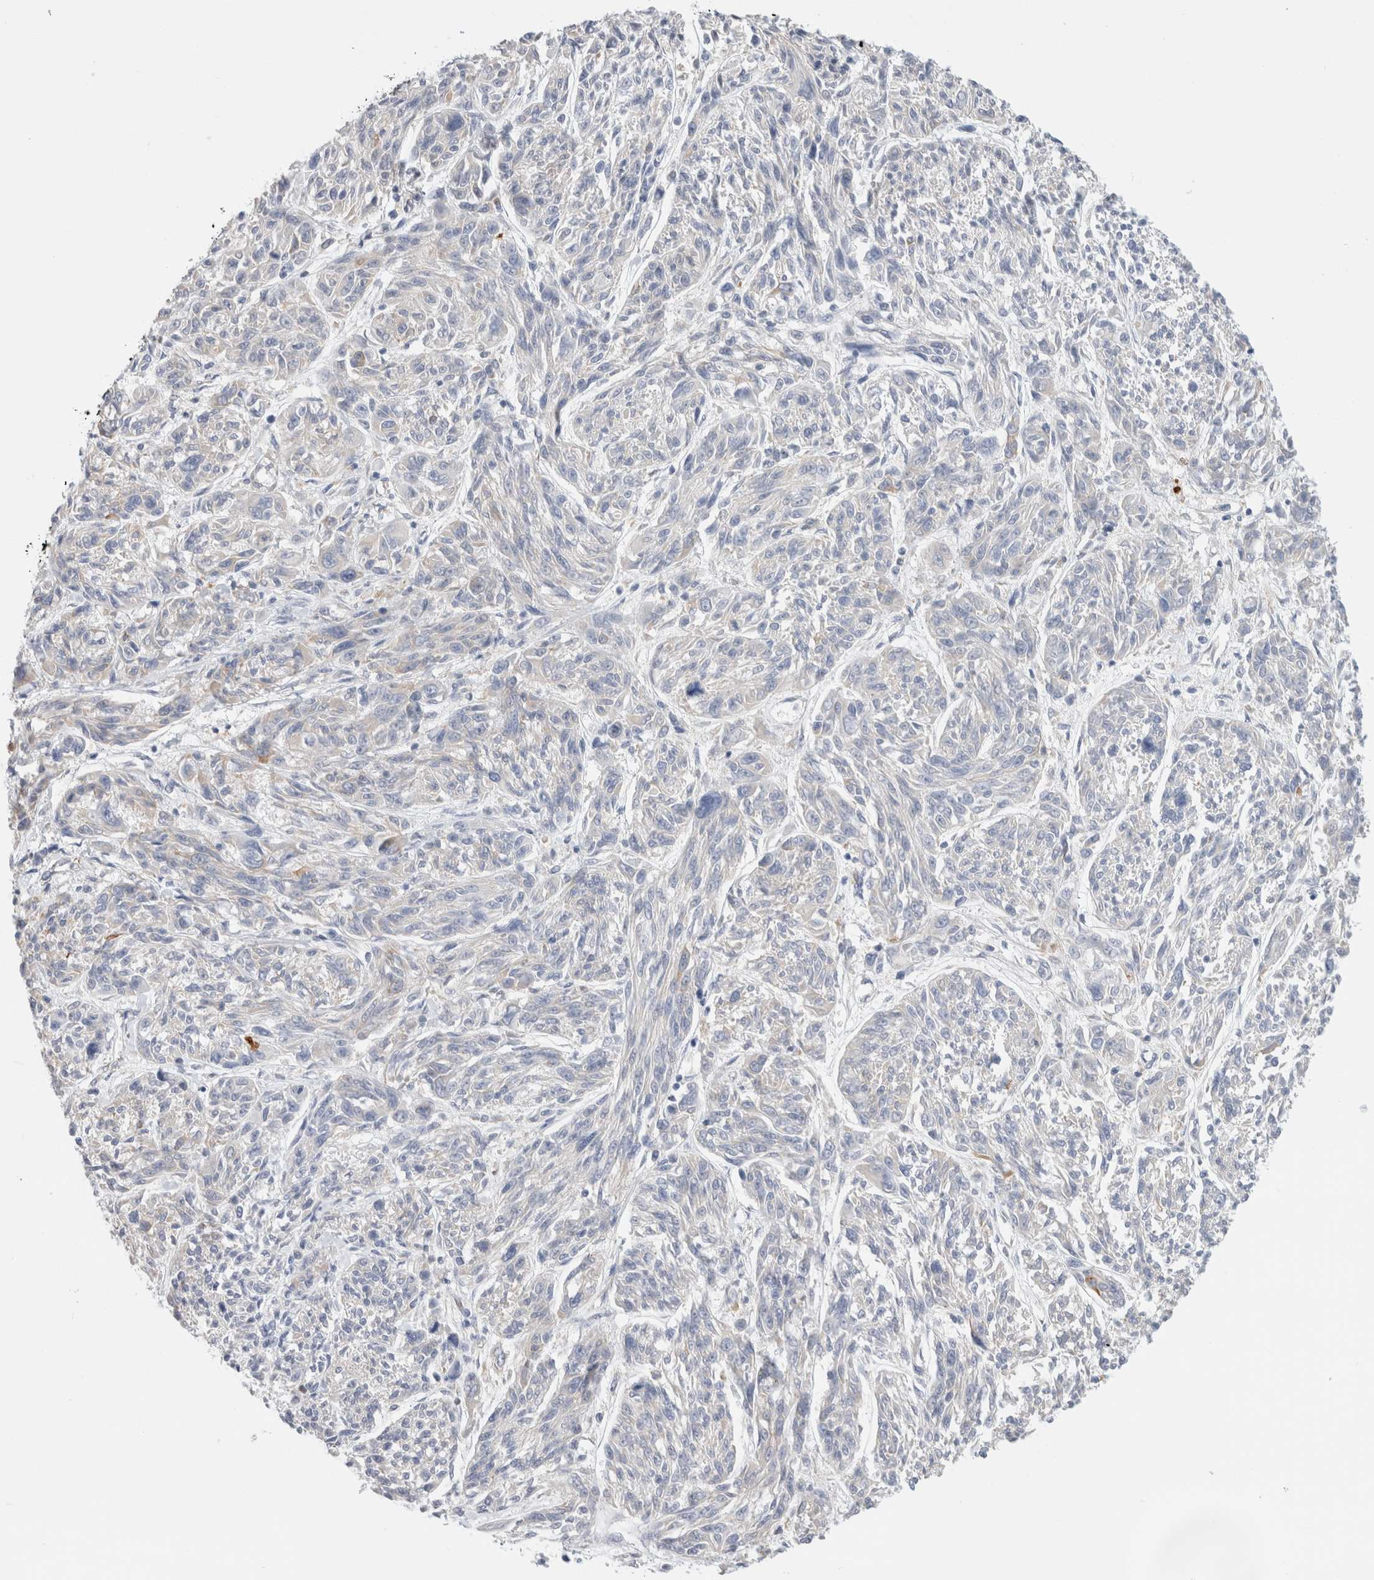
{"staining": {"intensity": "negative", "quantity": "none", "location": "none"}, "tissue": "melanoma", "cell_type": "Tumor cells", "image_type": "cancer", "snomed": [{"axis": "morphology", "description": "Malignant melanoma, NOS"}, {"axis": "topography", "description": "Skin"}], "caption": "Histopathology image shows no significant protein positivity in tumor cells of melanoma. The staining was performed using DAB to visualize the protein expression in brown, while the nuclei were stained in blue with hematoxylin (Magnification: 20x).", "gene": "CSK", "patient": {"sex": "male", "age": 53}}